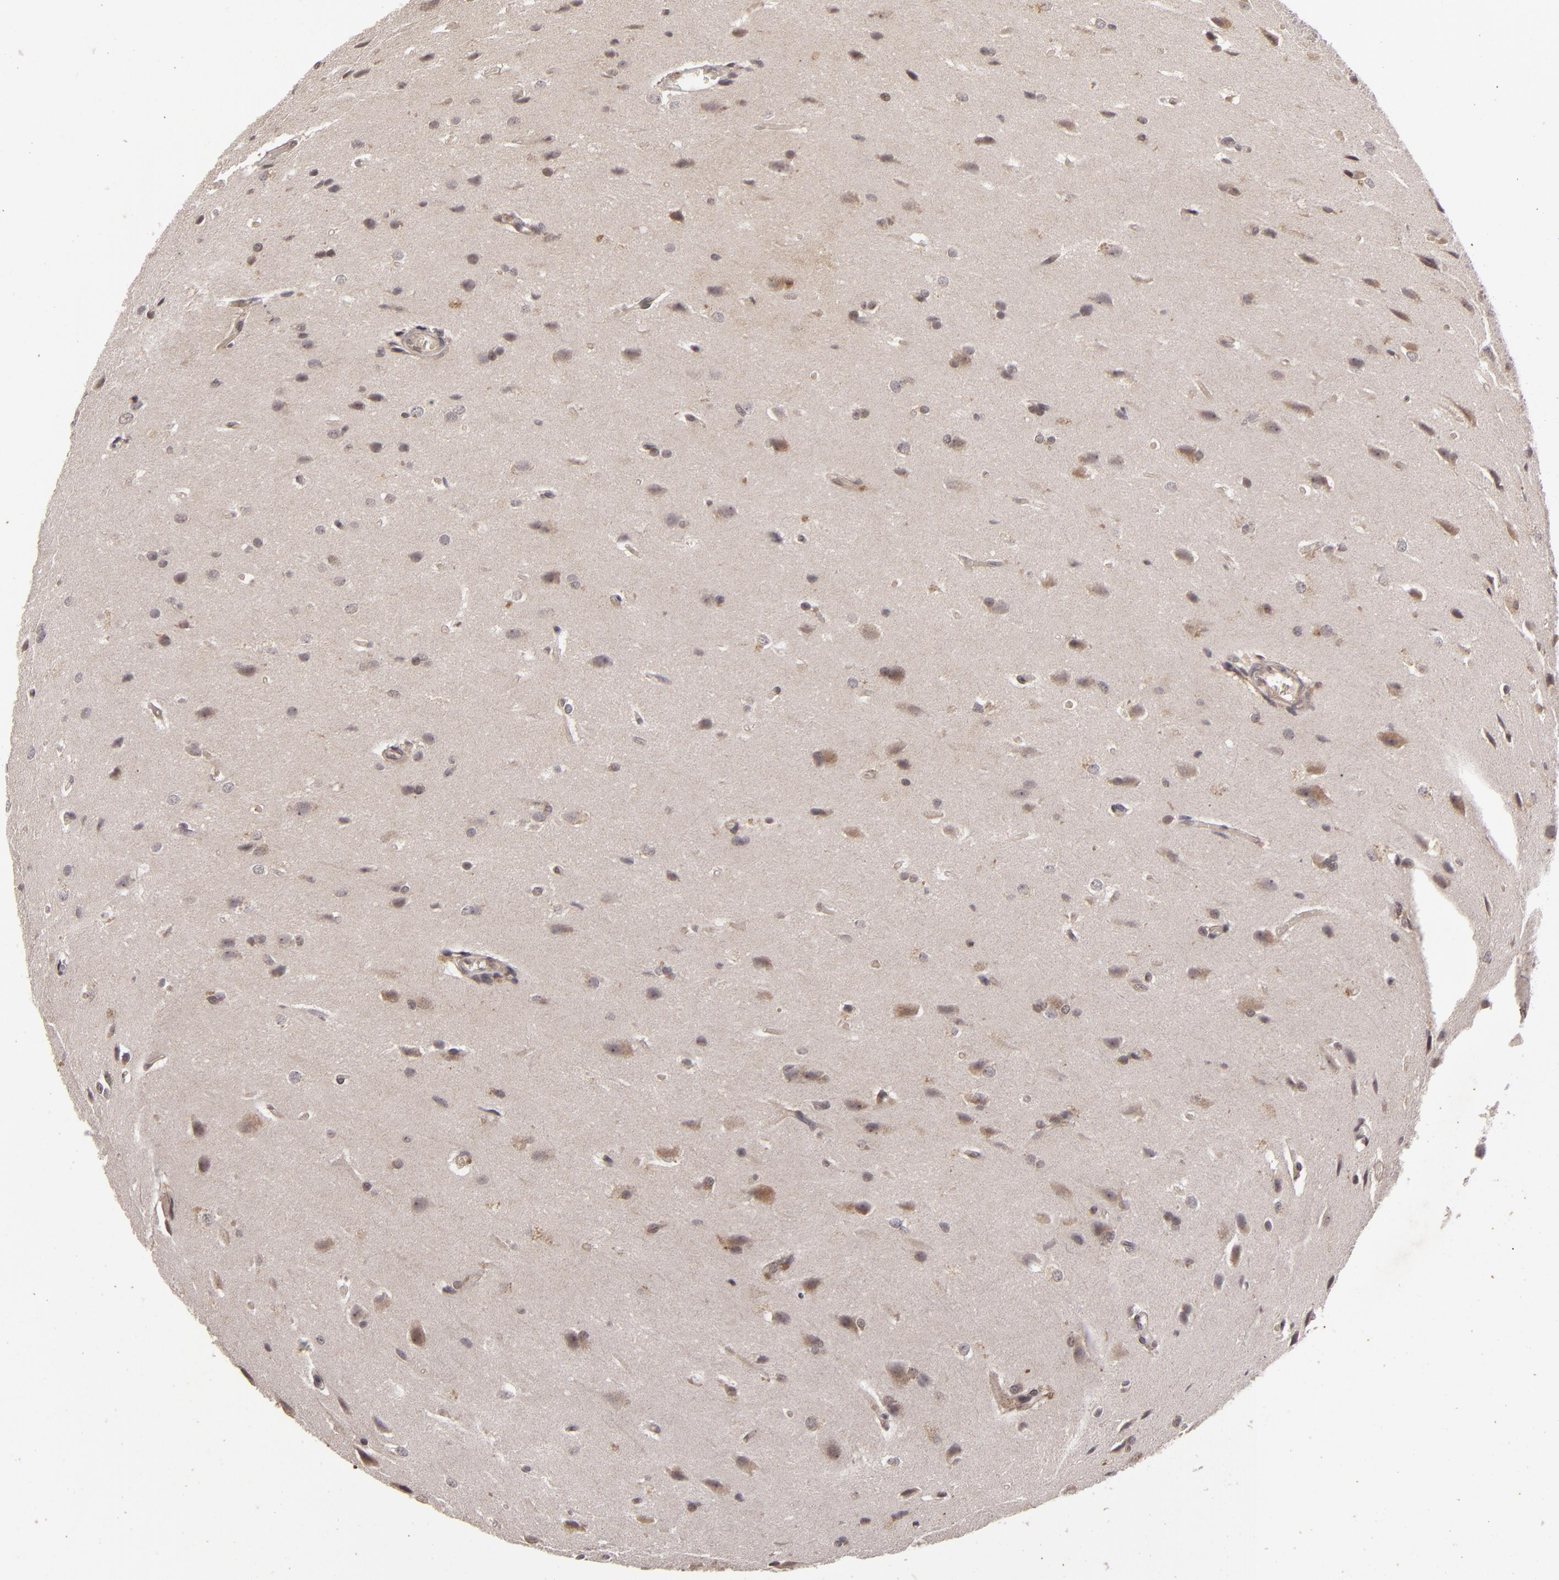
{"staining": {"intensity": "moderate", "quantity": "25%-75%", "location": "cytoplasmic/membranous"}, "tissue": "glioma", "cell_type": "Tumor cells", "image_type": "cancer", "snomed": [{"axis": "morphology", "description": "Glioma, malignant, High grade"}, {"axis": "topography", "description": "Brain"}], "caption": "The photomicrograph reveals staining of glioma, revealing moderate cytoplasmic/membranous protein positivity (brown color) within tumor cells. The staining was performed using DAB (3,3'-diaminobenzidine), with brown indicating positive protein expression. Nuclei are stained blue with hematoxylin.", "gene": "DFFA", "patient": {"sex": "male", "age": 68}}